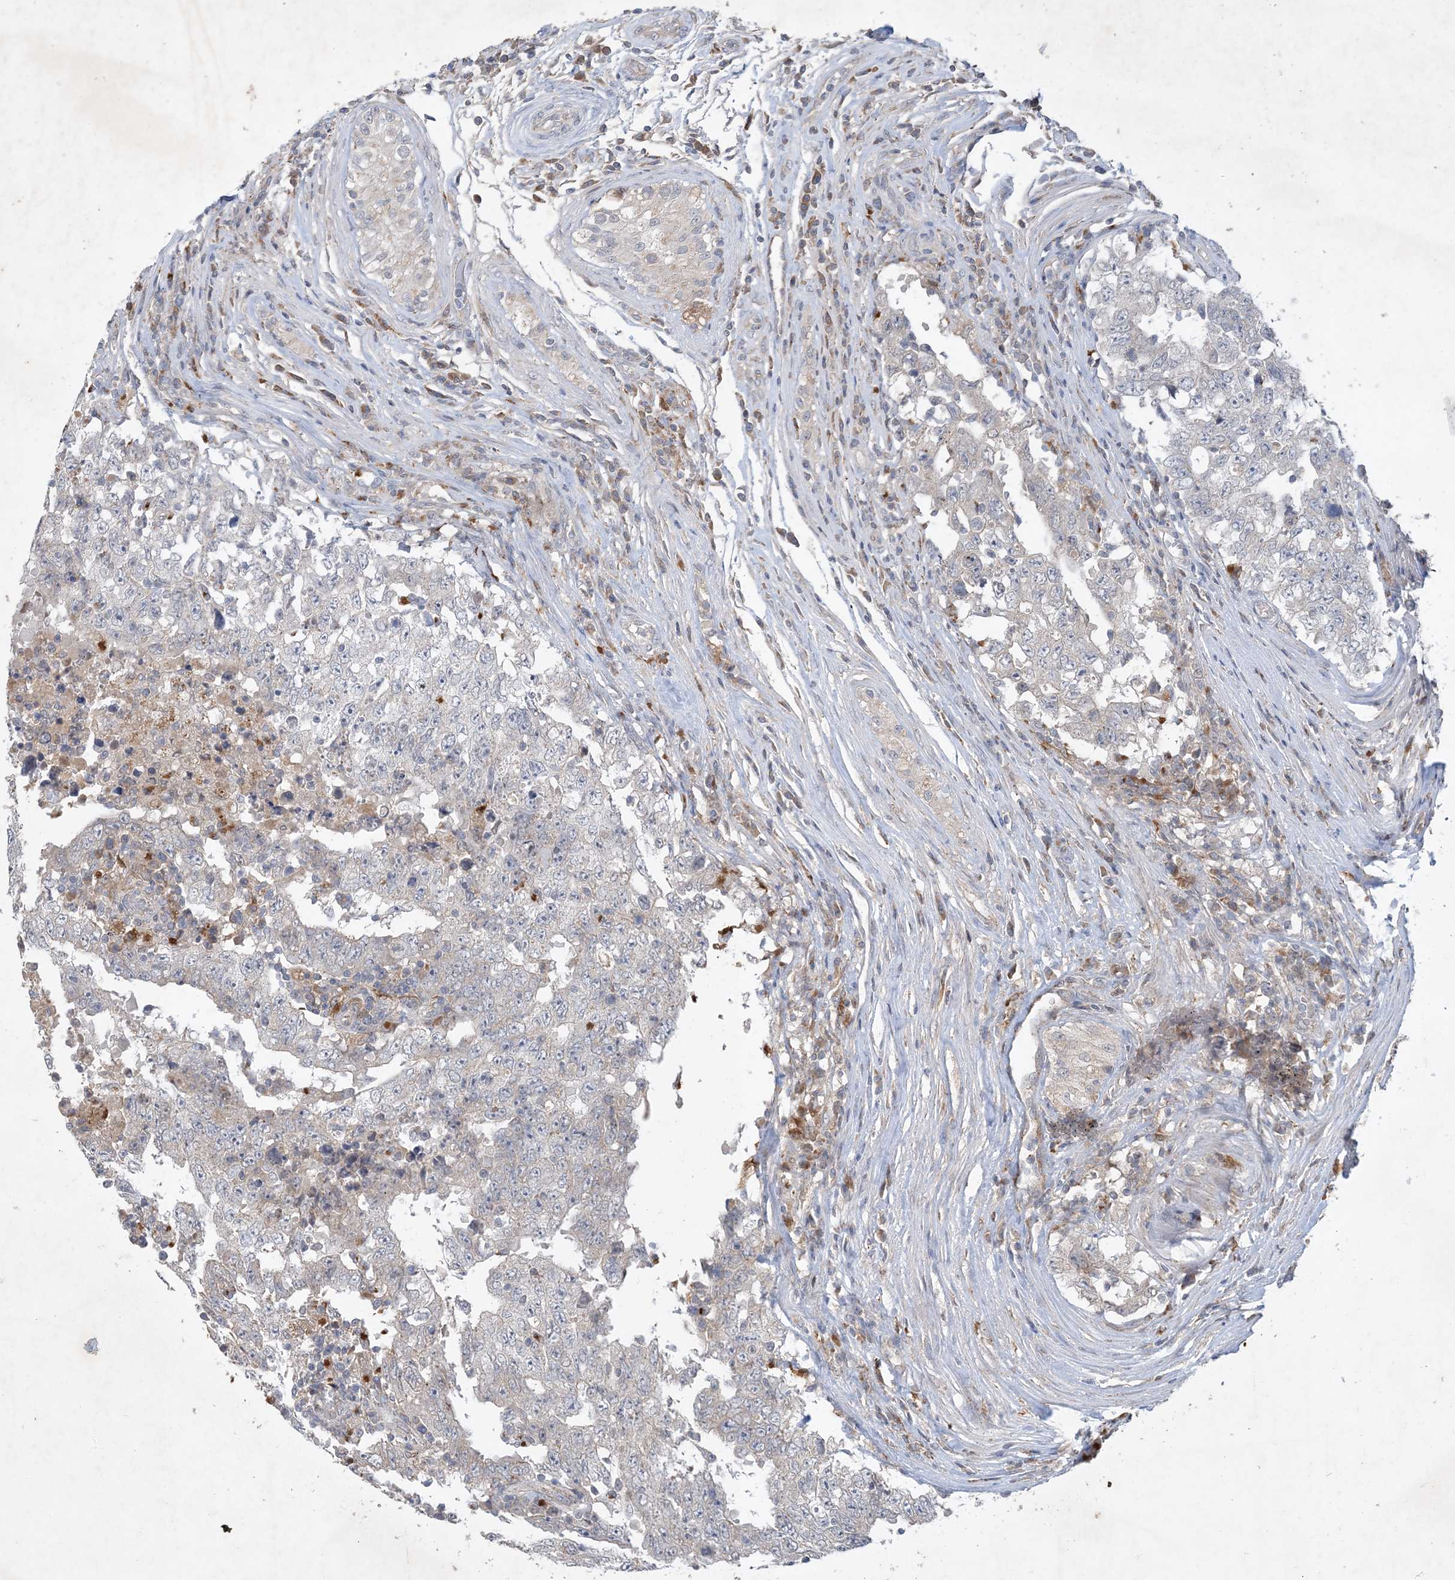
{"staining": {"intensity": "negative", "quantity": "none", "location": "none"}, "tissue": "testis cancer", "cell_type": "Tumor cells", "image_type": "cancer", "snomed": [{"axis": "morphology", "description": "Carcinoma, Embryonal, NOS"}, {"axis": "topography", "description": "Testis"}], "caption": "High magnification brightfield microscopy of testis embryonal carcinoma stained with DAB (3,3'-diaminobenzidine) (brown) and counterstained with hematoxylin (blue): tumor cells show no significant expression. (Stains: DAB immunohistochemistry with hematoxylin counter stain, Microscopy: brightfield microscopy at high magnification).", "gene": "MRPS18A", "patient": {"sex": "male", "age": 26}}